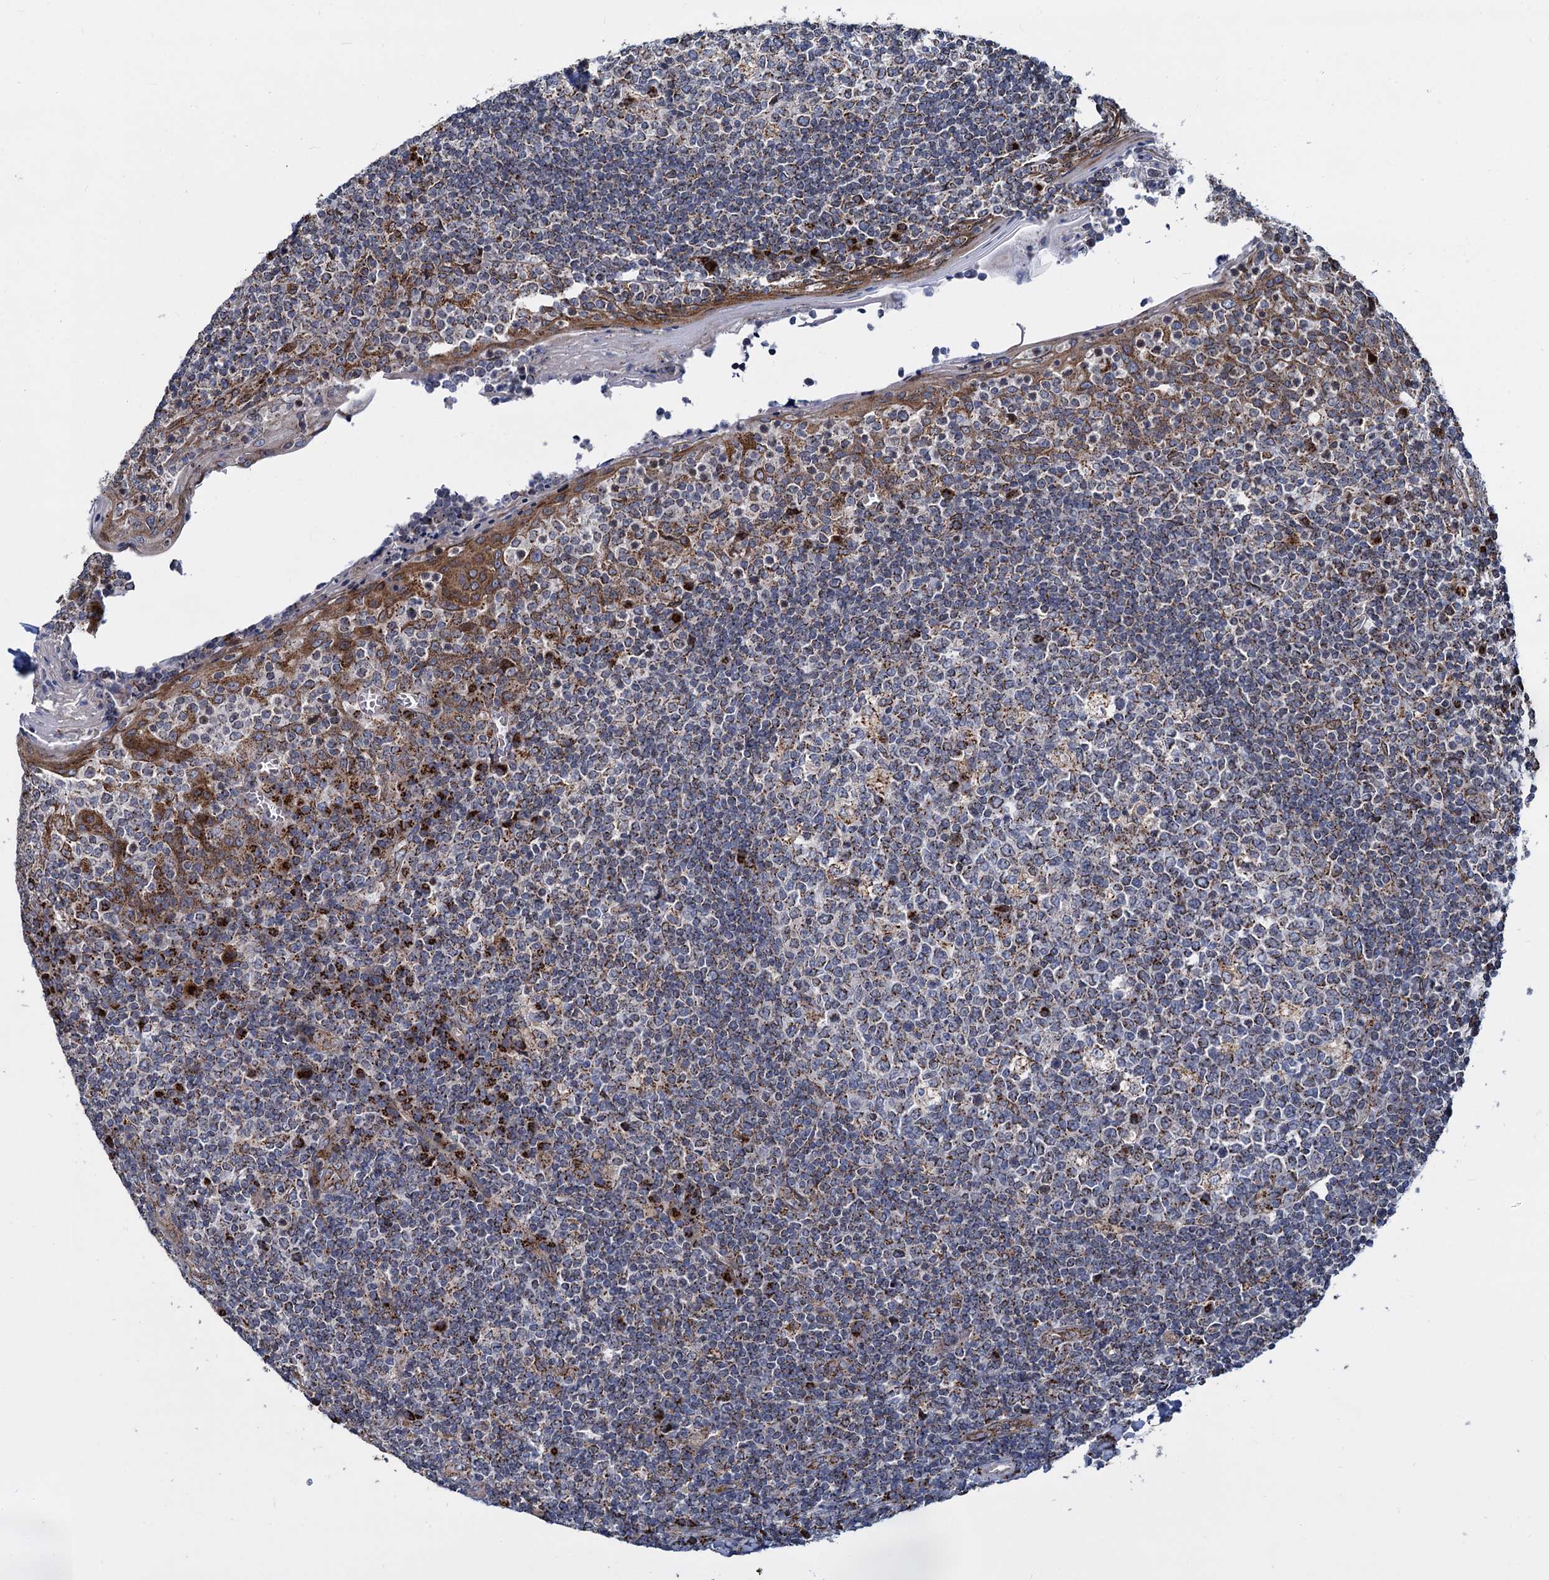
{"staining": {"intensity": "strong", "quantity": "<25%", "location": "cytoplasmic/membranous"}, "tissue": "tonsil", "cell_type": "Germinal center cells", "image_type": "normal", "snomed": [{"axis": "morphology", "description": "Normal tissue, NOS"}, {"axis": "topography", "description": "Tonsil"}], "caption": "Immunohistochemical staining of unremarkable human tonsil displays medium levels of strong cytoplasmic/membranous staining in approximately <25% of germinal center cells.", "gene": "SUPT20H", "patient": {"sex": "female", "age": 19}}